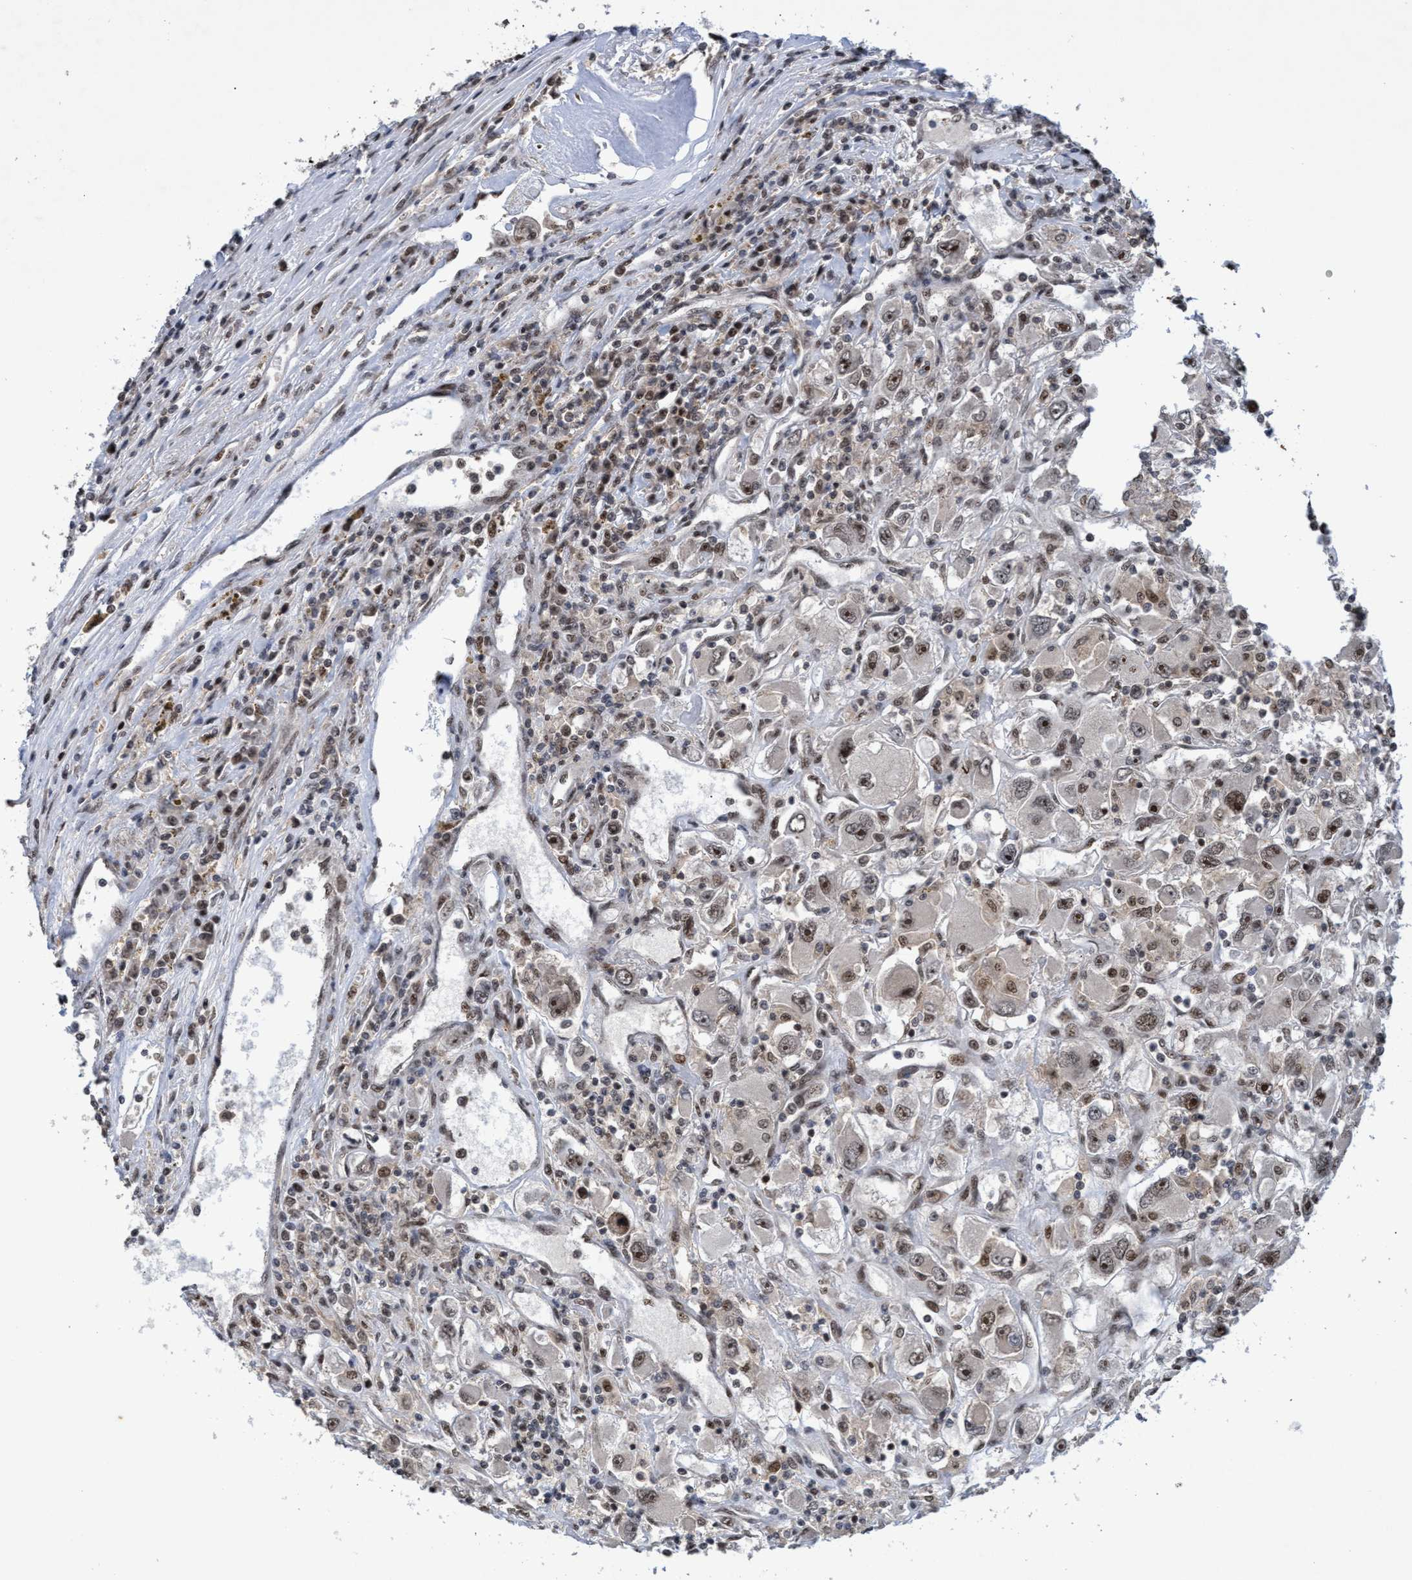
{"staining": {"intensity": "weak", "quantity": ">75%", "location": "nuclear"}, "tissue": "renal cancer", "cell_type": "Tumor cells", "image_type": "cancer", "snomed": [{"axis": "morphology", "description": "Adenocarcinoma, NOS"}, {"axis": "topography", "description": "Kidney"}], "caption": "Protein expression analysis of renal adenocarcinoma exhibits weak nuclear staining in approximately >75% of tumor cells.", "gene": "GTF2F1", "patient": {"sex": "female", "age": 52}}